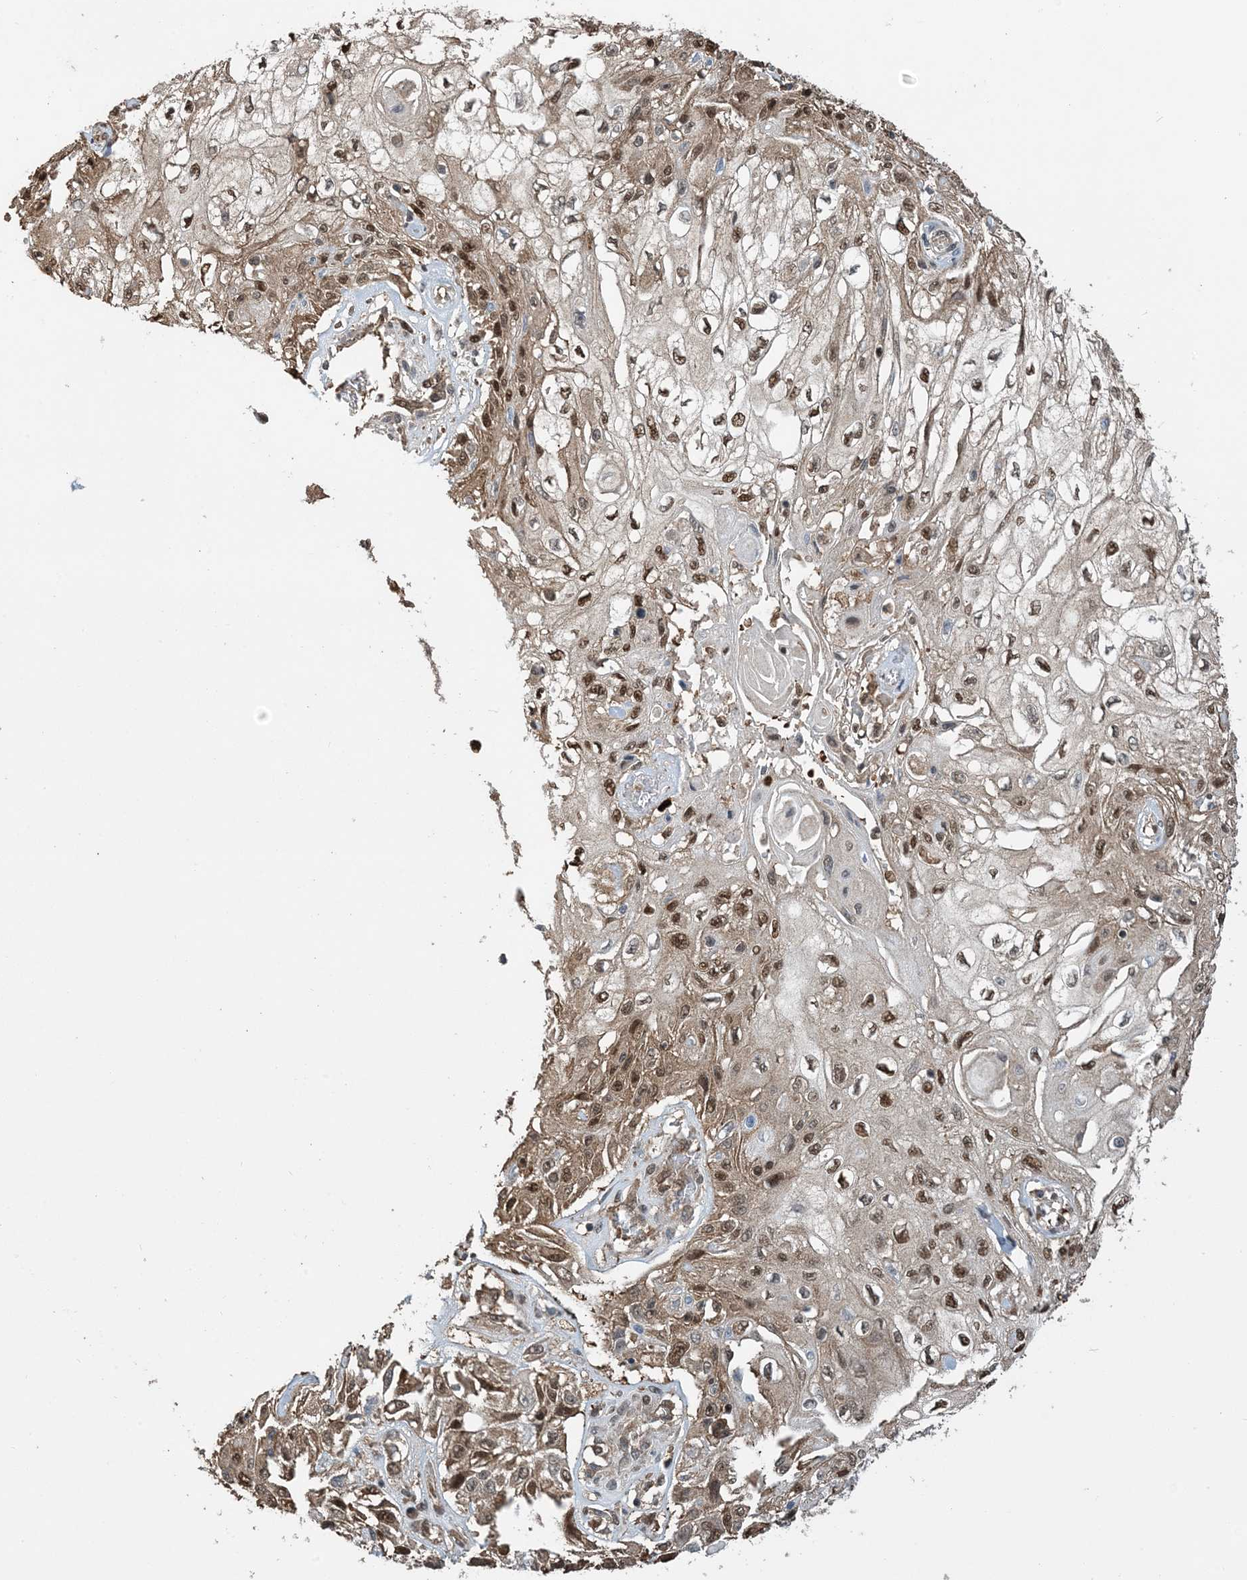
{"staining": {"intensity": "moderate", "quantity": ">75%", "location": "cytoplasmic/membranous,nuclear"}, "tissue": "skin cancer", "cell_type": "Tumor cells", "image_type": "cancer", "snomed": [{"axis": "morphology", "description": "Squamous cell carcinoma, NOS"}, {"axis": "topography", "description": "Skin"}], "caption": "Immunohistochemistry staining of skin squamous cell carcinoma, which reveals medium levels of moderate cytoplasmic/membranous and nuclear expression in about >75% of tumor cells indicating moderate cytoplasmic/membranous and nuclear protein positivity. The staining was performed using DAB (3,3'-diaminobenzidine) (brown) for protein detection and nuclei were counterstained in hematoxylin (blue).", "gene": "HSPA1A", "patient": {"sex": "male", "age": 75}}